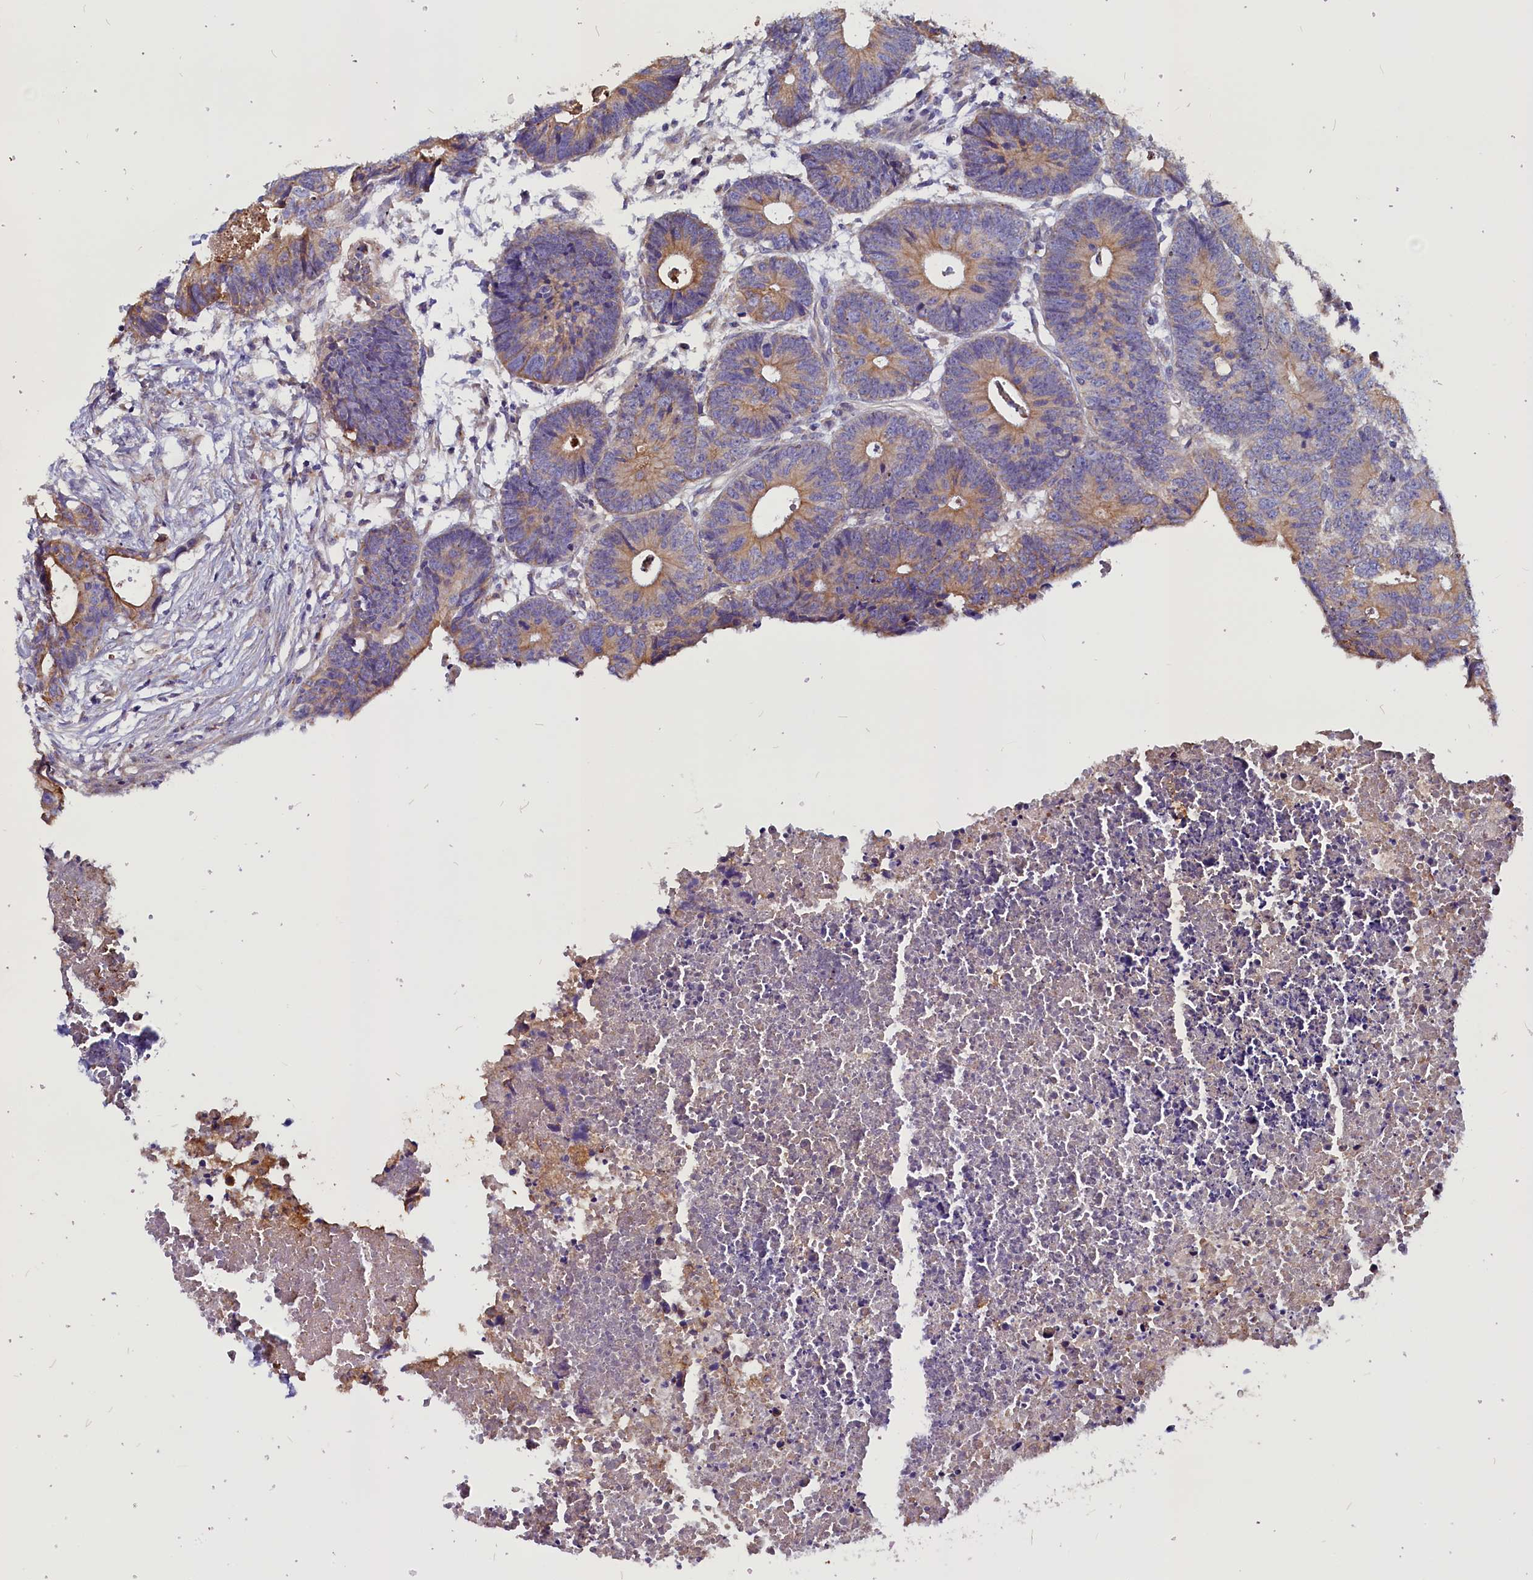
{"staining": {"intensity": "weak", "quantity": "25%-75%", "location": "cytoplasmic/membranous"}, "tissue": "colorectal cancer", "cell_type": "Tumor cells", "image_type": "cancer", "snomed": [{"axis": "morphology", "description": "Adenocarcinoma, NOS"}, {"axis": "topography", "description": "Colon"}], "caption": "IHC of human colorectal cancer exhibits low levels of weak cytoplasmic/membranous expression in approximately 25%-75% of tumor cells.", "gene": "CEP170", "patient": {"sex": "female", "age": 57}}